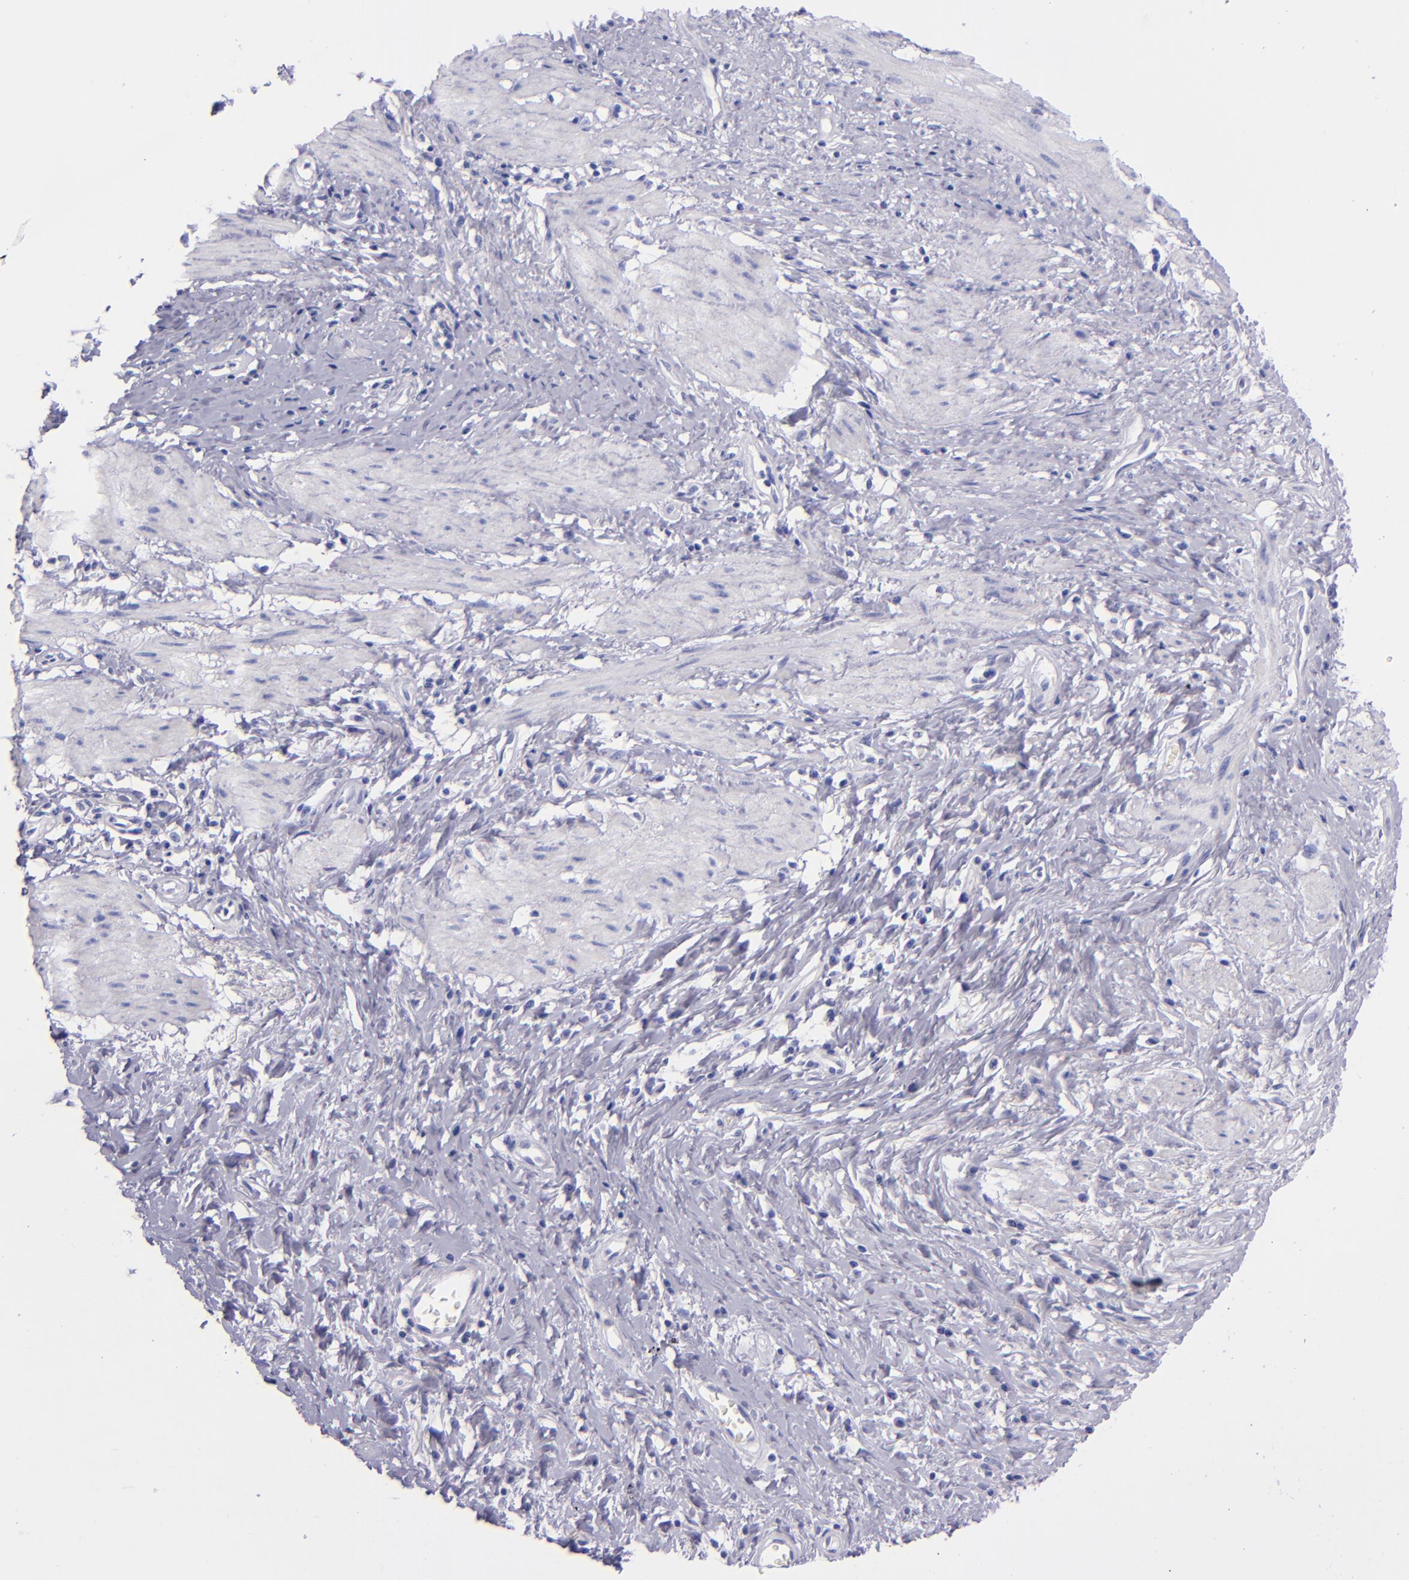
{"staining": {"intensity": "negative", "quantity": "none", "location": "none"}, "tissue": "esophagus", "cell_type": "Squamous epithelial cells", "image_type": "normal", "snomed": [{"axis": "morphology", "description": "Normal tissue, NOS"}, {"axis": "topography", "description": "Esophagus"}], "caption": "IHC histopathology image of normal esophagus stained for a protein (brown), which demonstrates no staining in squamous epithelial cells.", "gene": "SFTPB", "patient": {"sex": "female", "age": 61}}